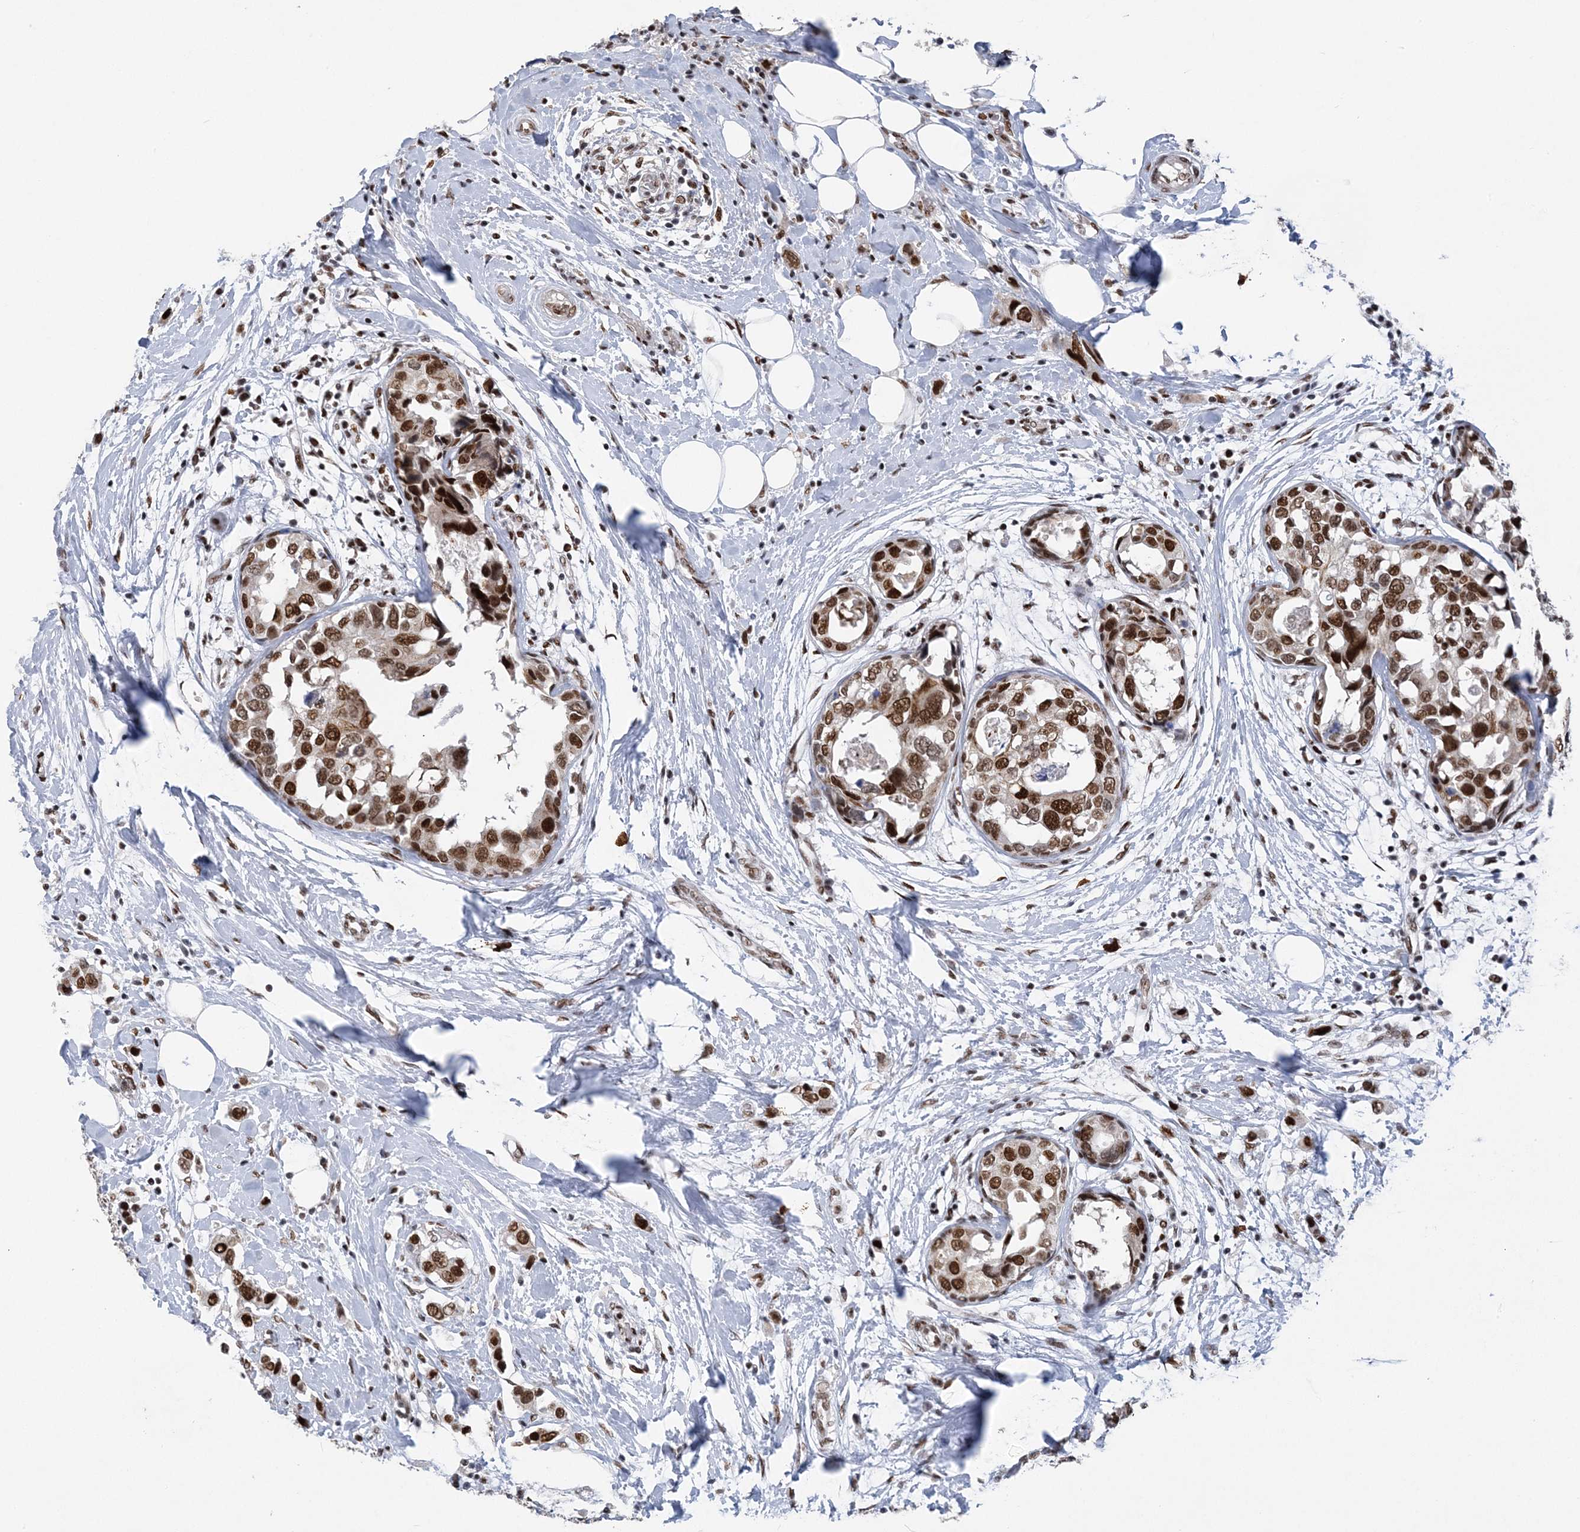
{"staining": {"intensity": "strong", "quantity": ">75%", "location": "nuclear"}, "tissue": "breast cancer", "cell_type": "Tumor cells", "image_type": "cancer", "snomed": [{"axis": "morphology", "description": "Normal tissue, NOS"}, {"axis": "morphology", "description": "Duct carcinoma"}, {"axis": "topography", "description": "Breast"}], "caption": "Immunohistochemistry (DAB) staining of human breast cancer demonstrates strong nuclear protein staining in approximately >75% of tumor cells.", "gene": "ZBTB7A", "patient": {"sex": "female", "age": 50}}